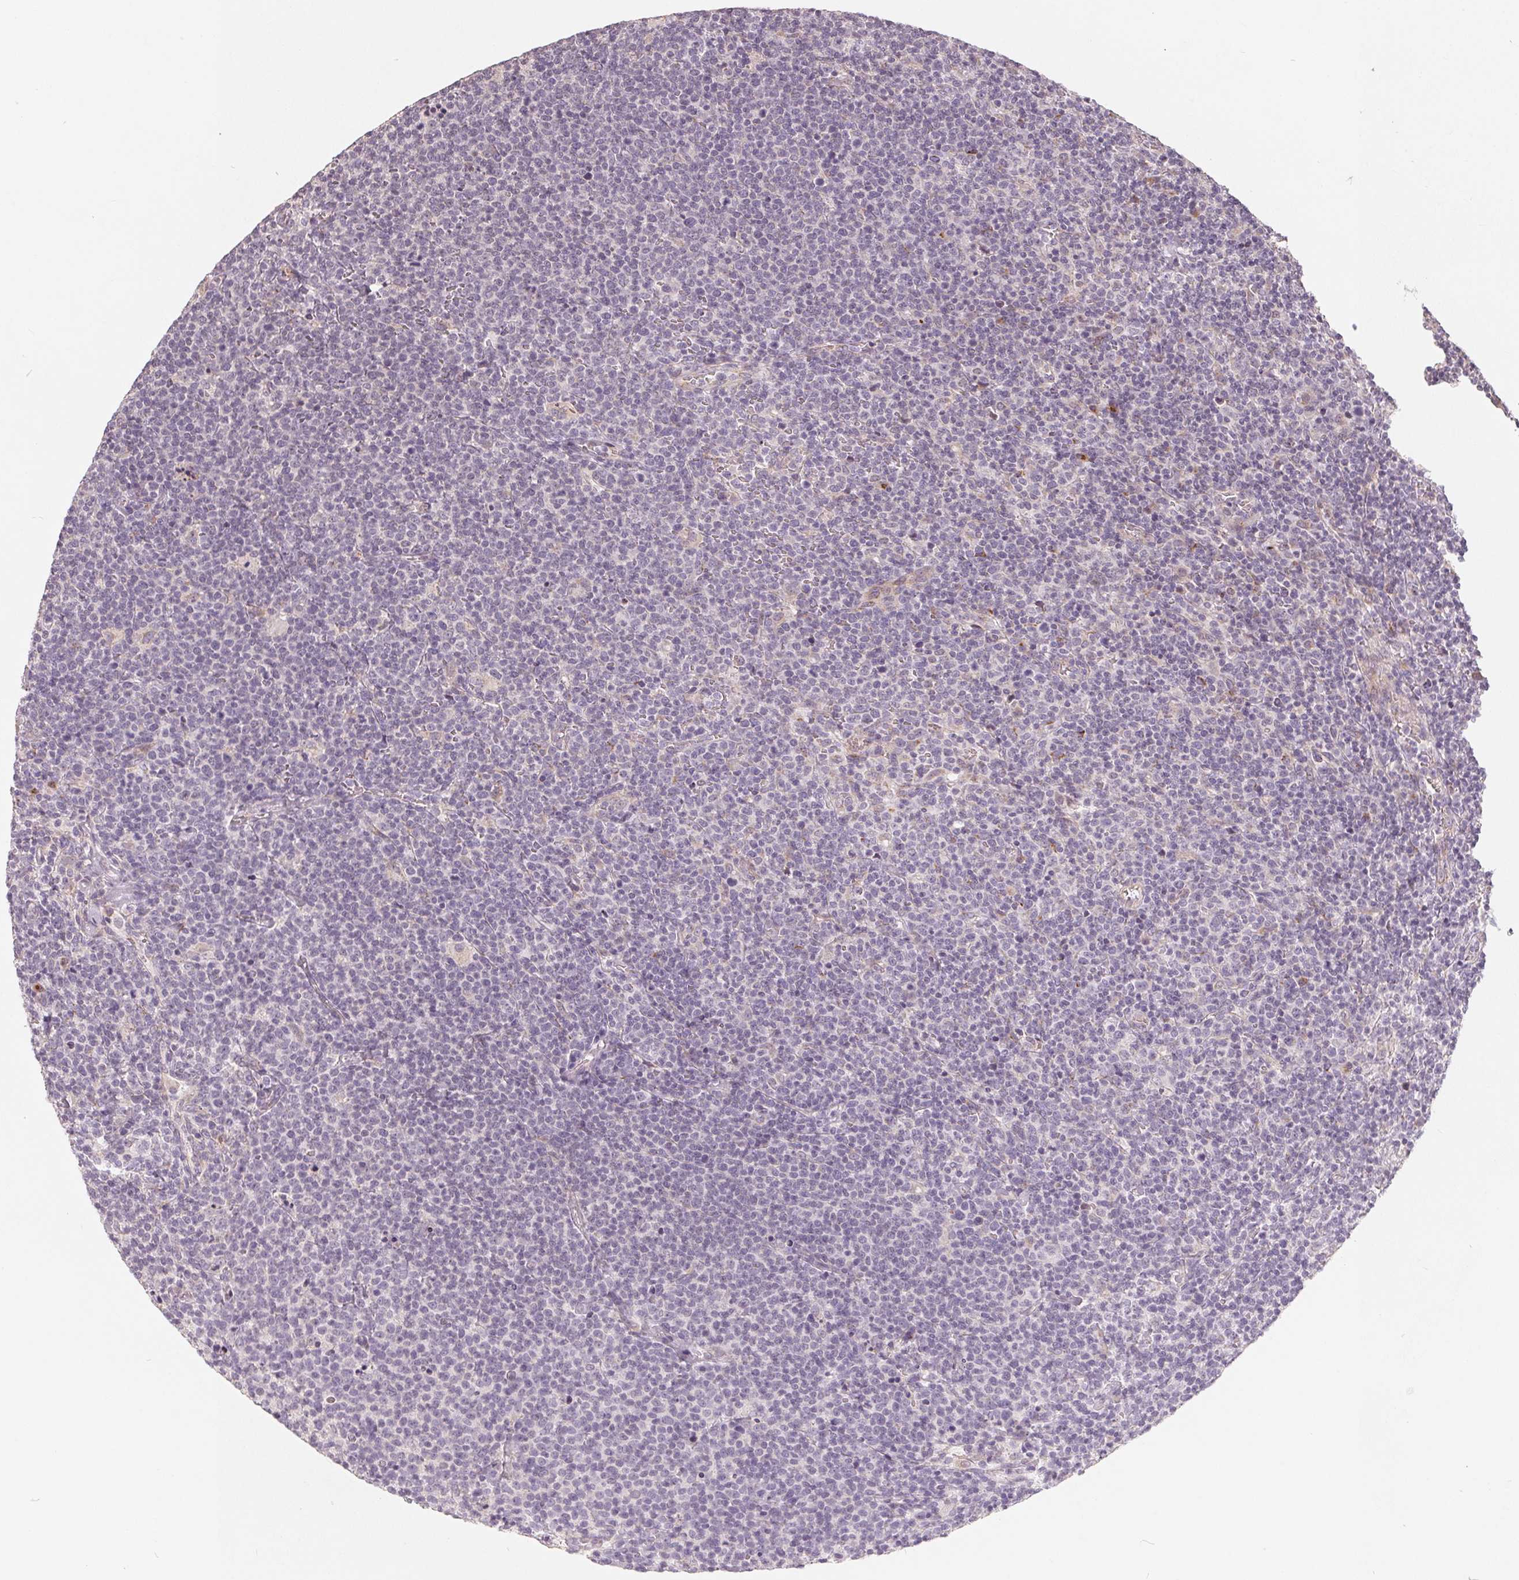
{"staining": {"intensity": "negative", "quantity": "none", "location": "none"}, "tissue": "lymphoma", "cell_type": "Tumor cells", "image_type": "cancer", "snomed": [{"axis": "morphology", "description": "Malignant lymphoma, non-Hodgkin's type, High grade"}, {"axis": "topography", "description": "Lymph node"}], "caption": "Lymphoma stained for a protein using IHC shows no positivity tumor cells.", "gene": "TMSB15B", "patient": {"sex": "male", "age": 61}}